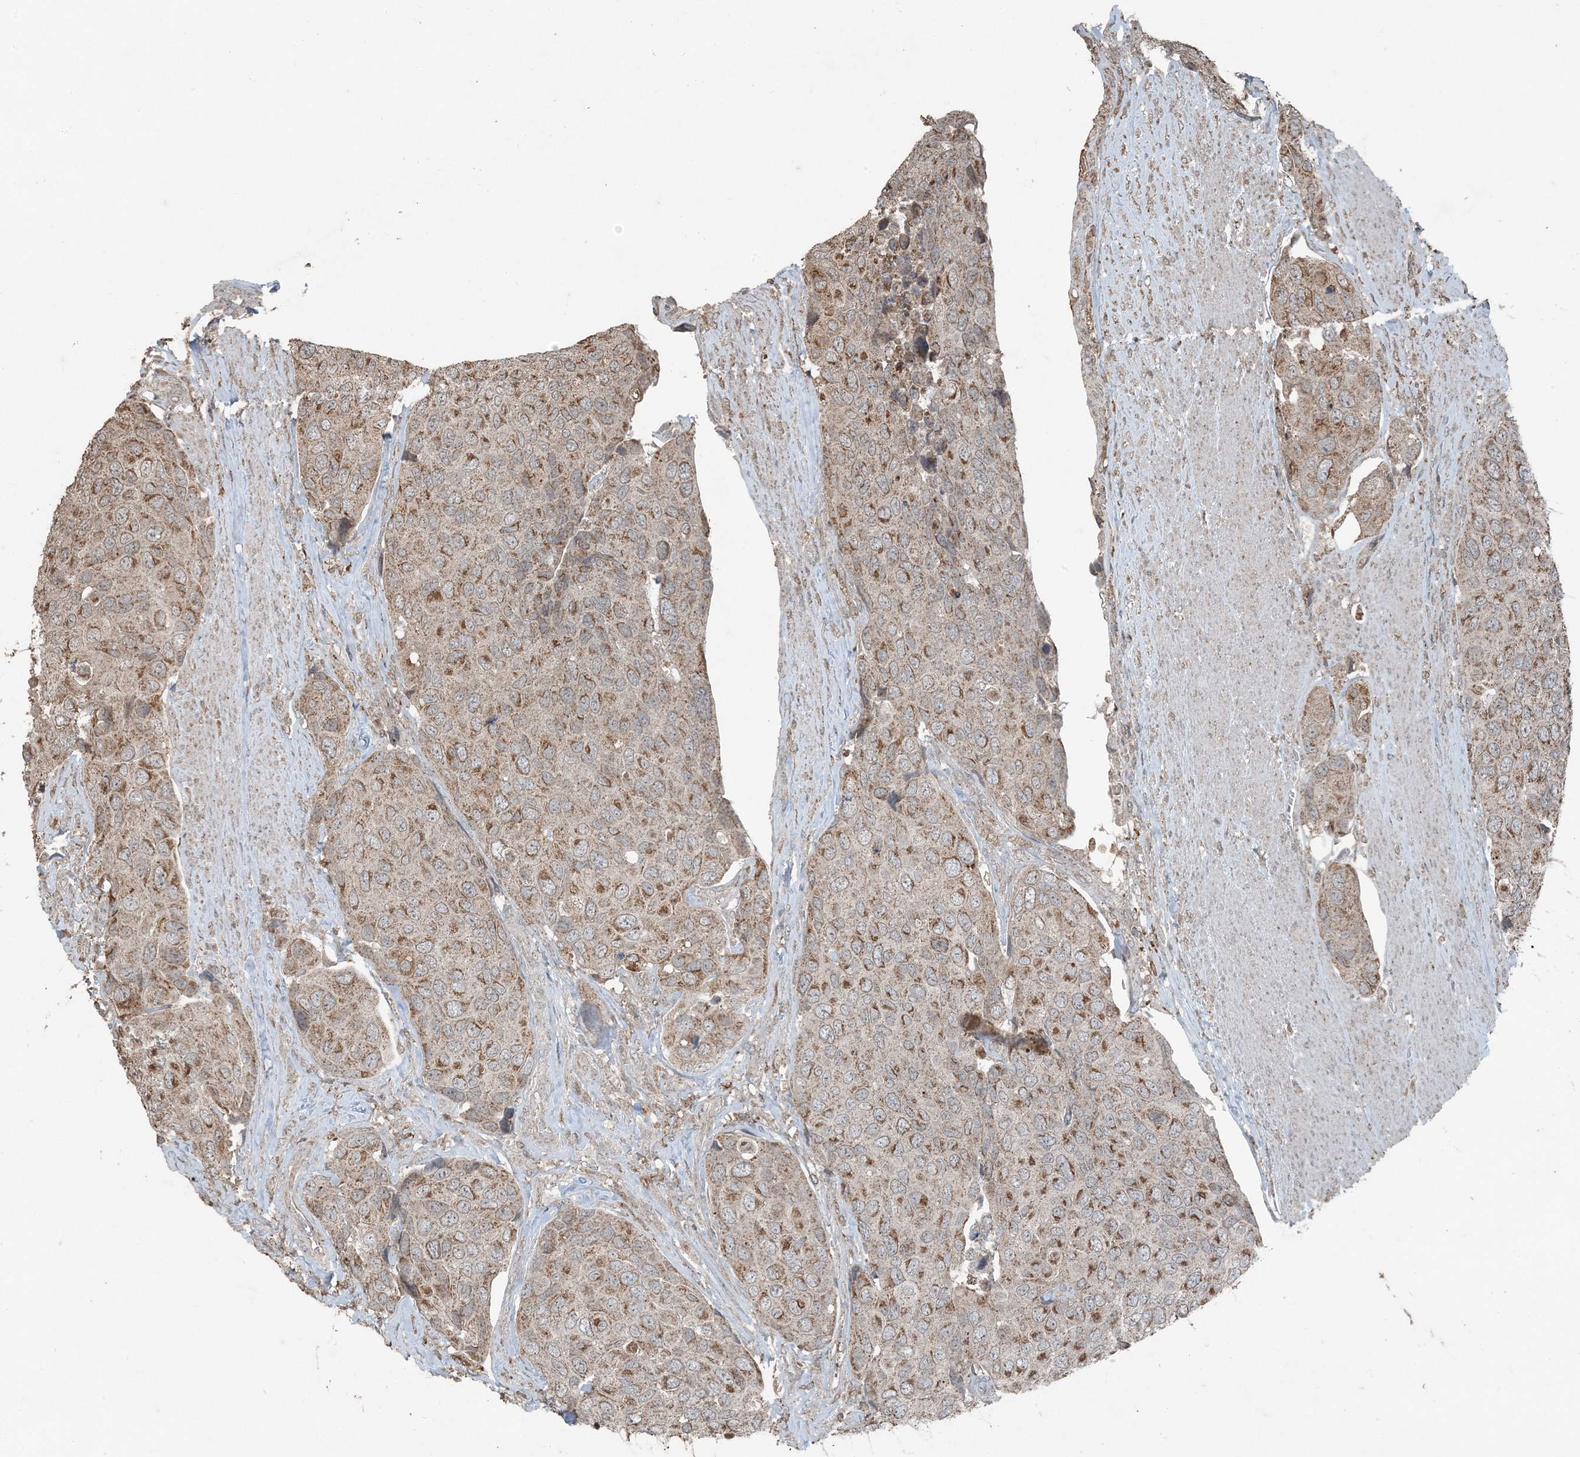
{"staining": {"intensity": "moderate", "quantity": ">75%", "location": "cytoplasmic/membranous"}, "tissue": "urothelial cancer", "cell_type": "Tumor cells", "image_type": "cancer", "snomed": [{"axis": "morphology", "description": "Urothelial carcinoma, High grade"}, {"axis": "topography", "description": "Urinary bladder"}], "caption": "This is an image of immunohistochemistry (IHC) staining of urothelial carcinoma (high-grade), which shows moderate staining in the cytoplasmic/membranous of tumor cells.", "gene": "GNL1", "patient": {"sex": "male", "age": 74}}